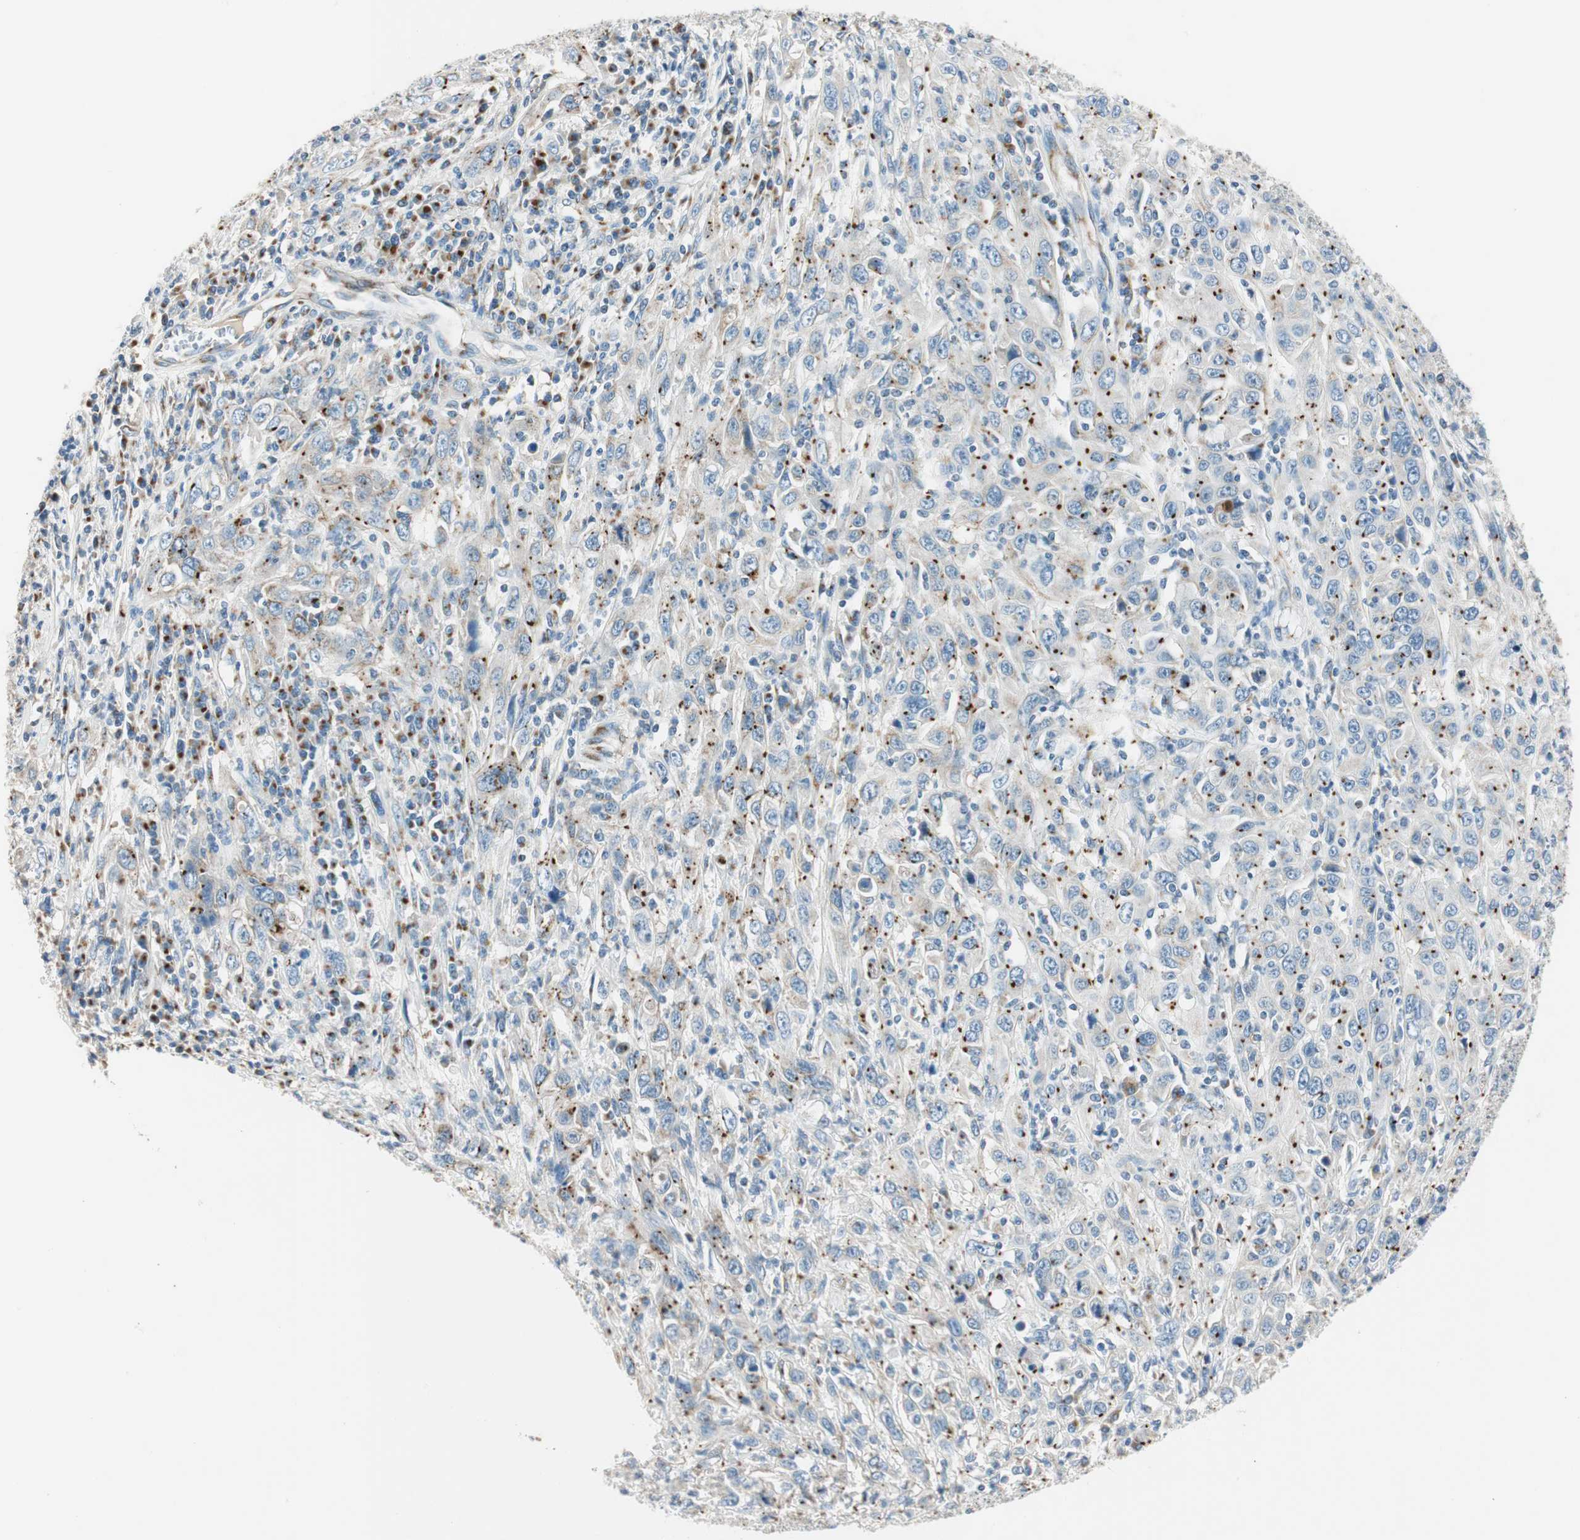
{"staining": {"intensity": "moderate", "quantity": "25%-75%", "location": "cytoplasmic/membranous"}, "tissue": "cervical cancer", "cell_type": "Tumor cells", "image_type": "cancer", "snomed": [{"axis": "morphology", "description": "Squamous cell carcinoma, NOS"}, {"axis": "topography", "description": "Cervix"}], "caption": "Immunohistochemistry (DAB) staining of squamous cell carcinoma (cervical) exhibits moderate cytoplasmic/membranous protein expression in approximately 25%-75% of tumor cells.", "gene": "TMF1", "patient": {"sex": "female", "age": 46}}